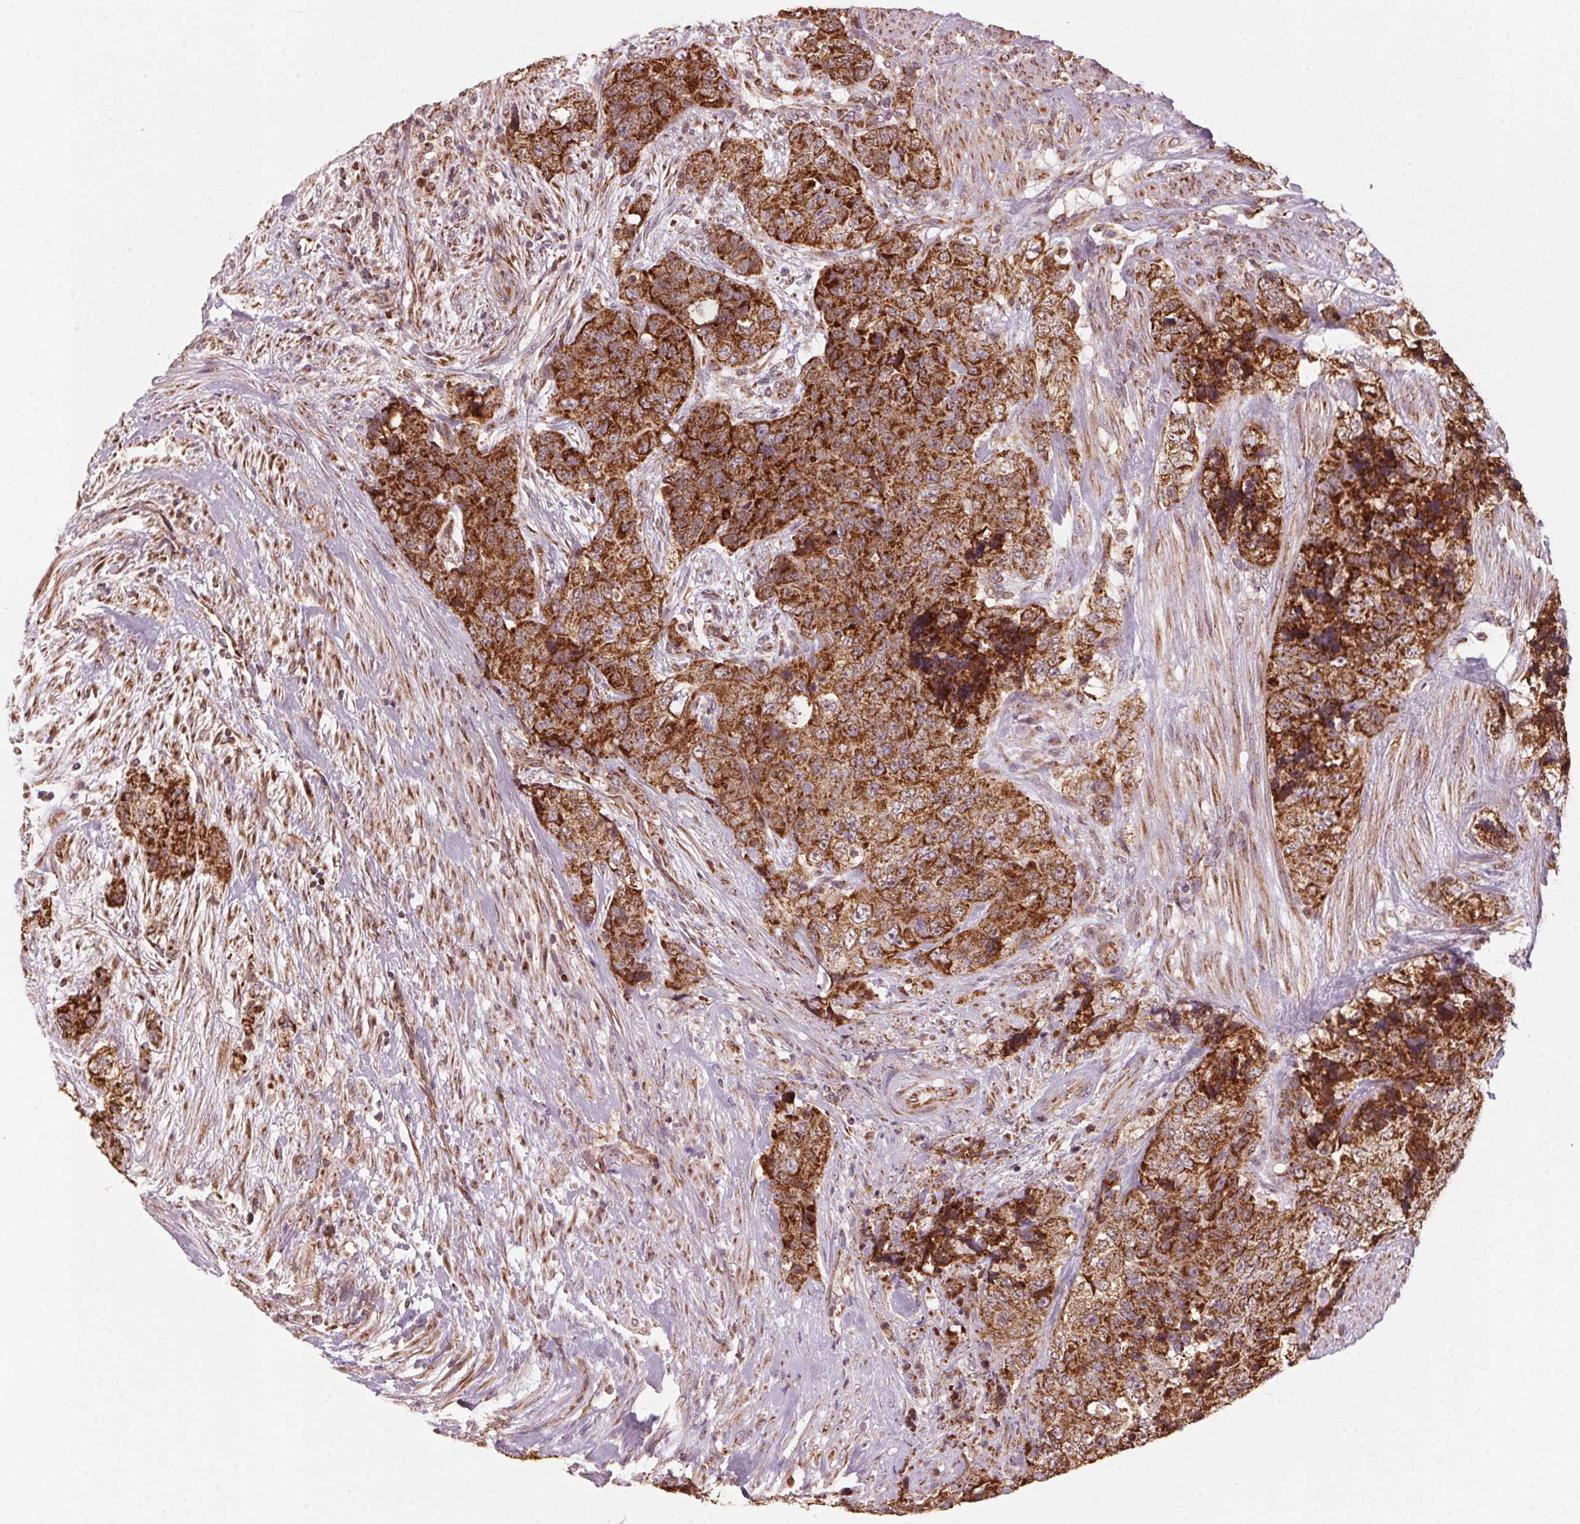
{"staining": {"intensity": "strong", "quantity": ">75%", "location": "cytoplasmic/membranous"}, "tissue": "urothelial cancer", "cell_type": "Tumor cells", "image_type": "cancer", "snomed": [{"axis": "morphology", "description": "Urothelial carcinoma, High grade"}, {"axis": "topography", "description": "Urinary bladder"}], "caption": "Immunohistochemistry (IHC) image of human urothelial cancer stained for a protein (brown), which reveals high levels of strong cytoplasmic/membranous expression in about >75% of tumor cells.", "gene": "TOMM70", "patient": {"sex": "female", "age": 78}}